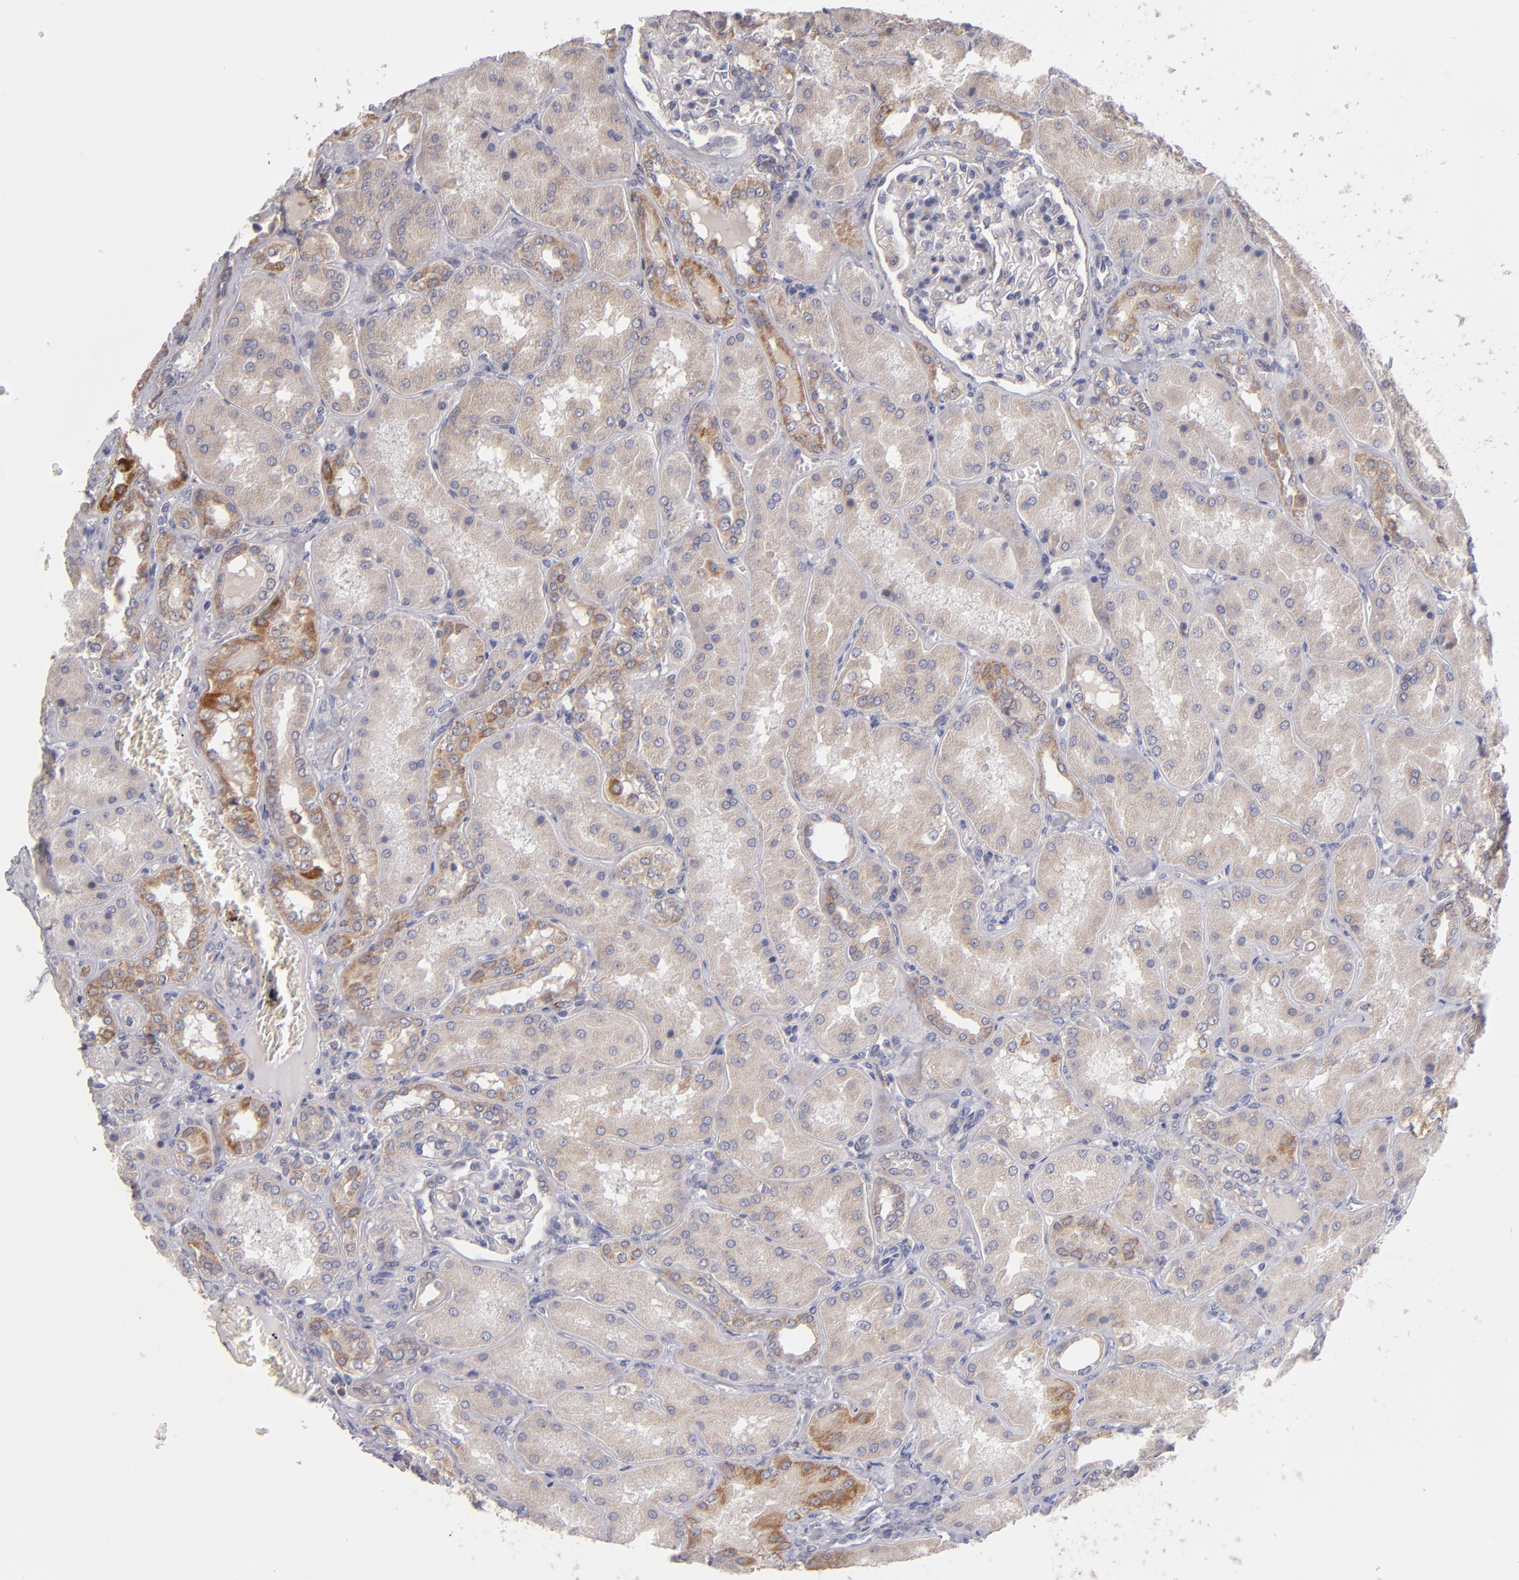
{"staining": {"intensity": "weak", "quantity": ">75%", "location": "cytoplasmic/membranous"}, "tissue": "kidney", "cell_type": "Cells in glomeruli", "image_type": "normal", "snomed": [{"axis": "morphology", "description": "Normal tissue, NOS"}, {"axis": "topography", "description": "Kidney"}], "caption": "Immunohistochemical staining of benign human kidney displays weak cytoplasmic/membranous protein expression in approximately >75% of cells in glomeruli. Using DAB (3,3'-diaminobenzidine) (brown) and hematoxylin (blue) stains, captured at high magnification using brightfield microscopy.", "gene": "HCCS", "patient": {"sex": "female", "age": 56}}